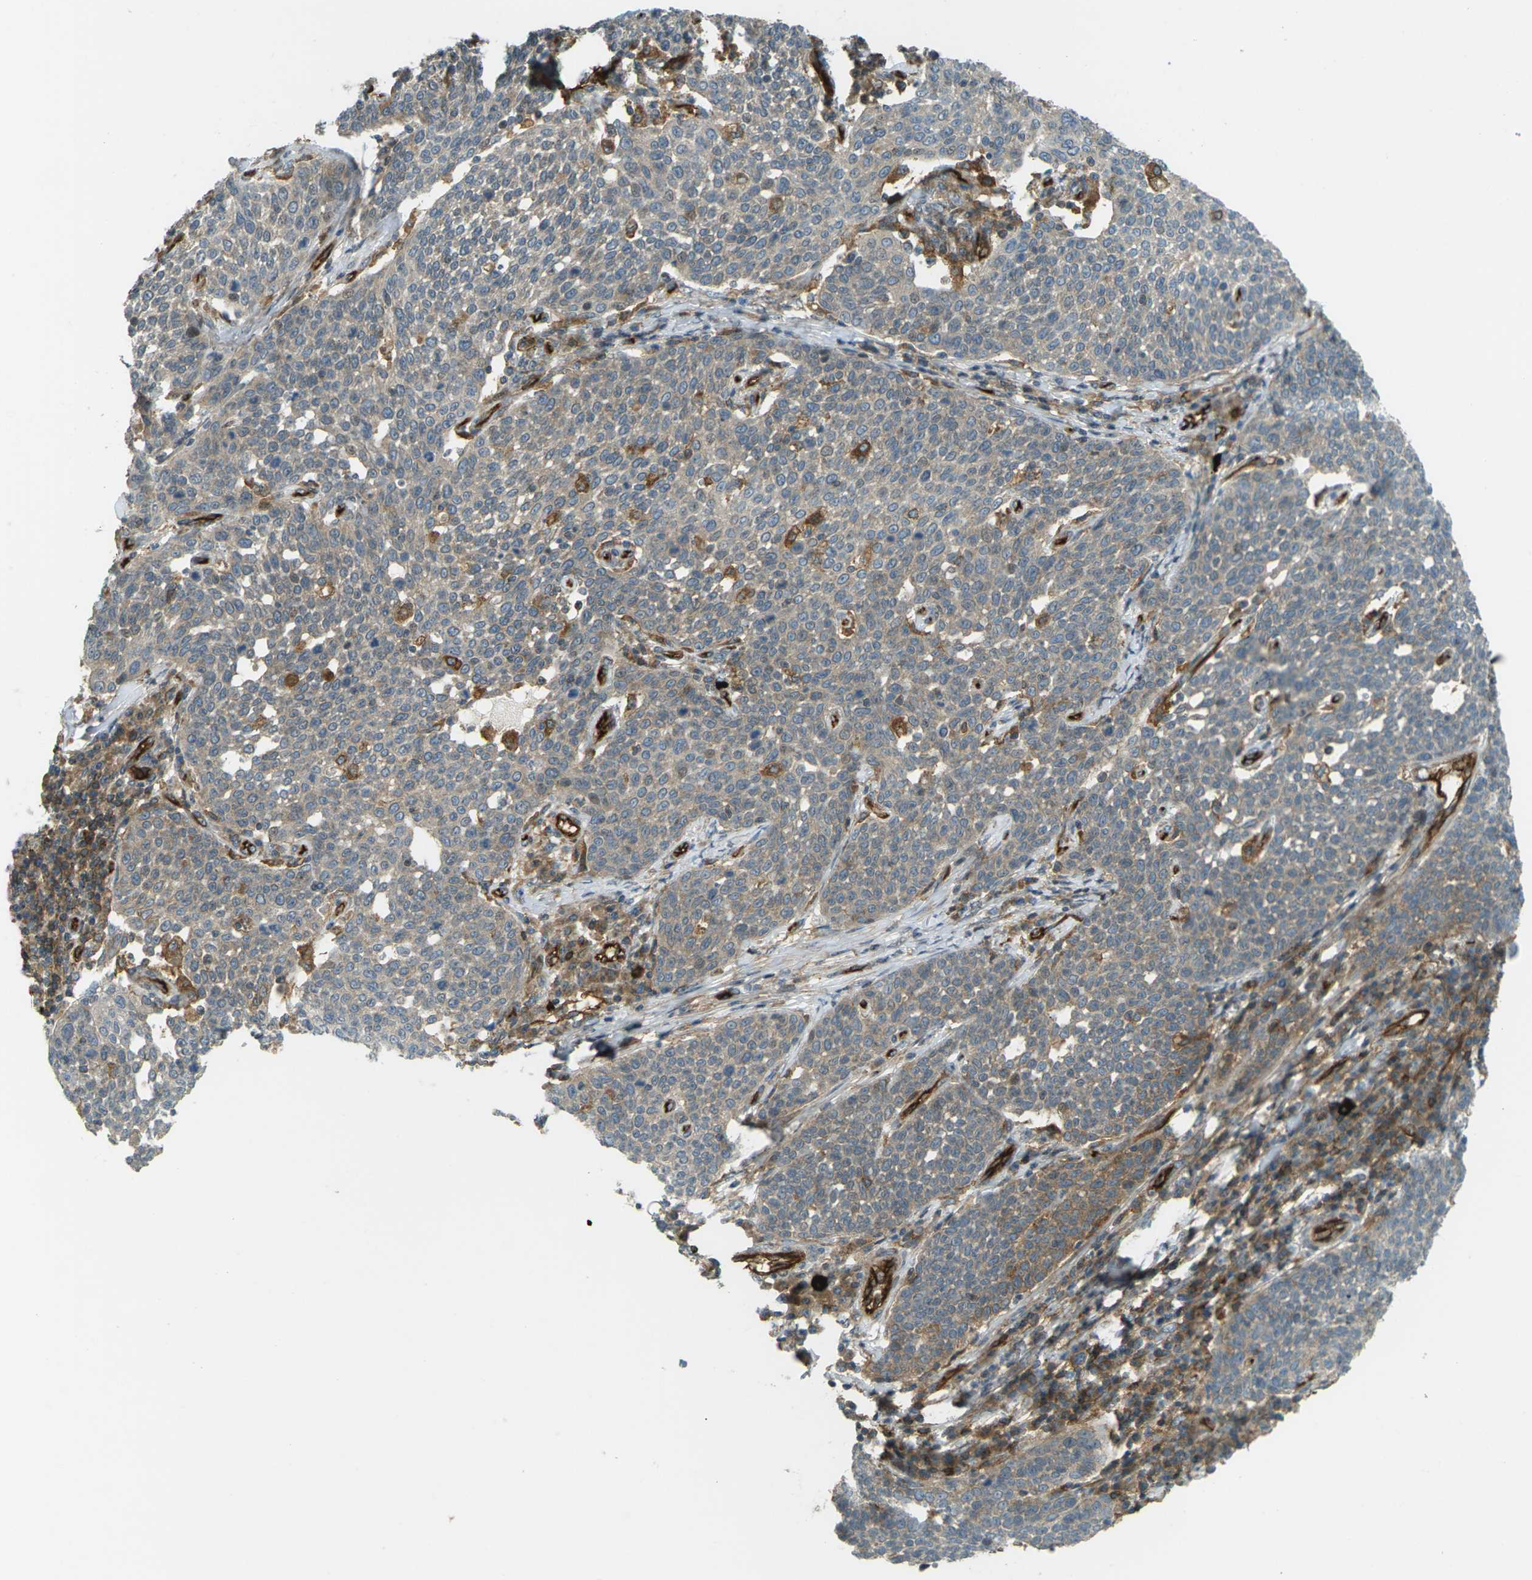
{"staining": {"intensity": "weak", "quantity": ">75%", "location": "cytoplasmic/membranous"}, "tissue": "cervical cancer", "cell_type": "Tumor cells", "image_type": "cancer", "snomed": [{"axis": "morphology", "description": "Squamous cell carcinoma, NOS"}, {"axis": "topography", "description": "Cervix"}], "caption": "Weak cytoplasmic/membranous staining for a protein is seen in about >75% of tumor cells of squamous cell carcinoma (cervical) using IHC.", "gene": "S1PR1", "patient": {"sex": "female", "age": 34}}